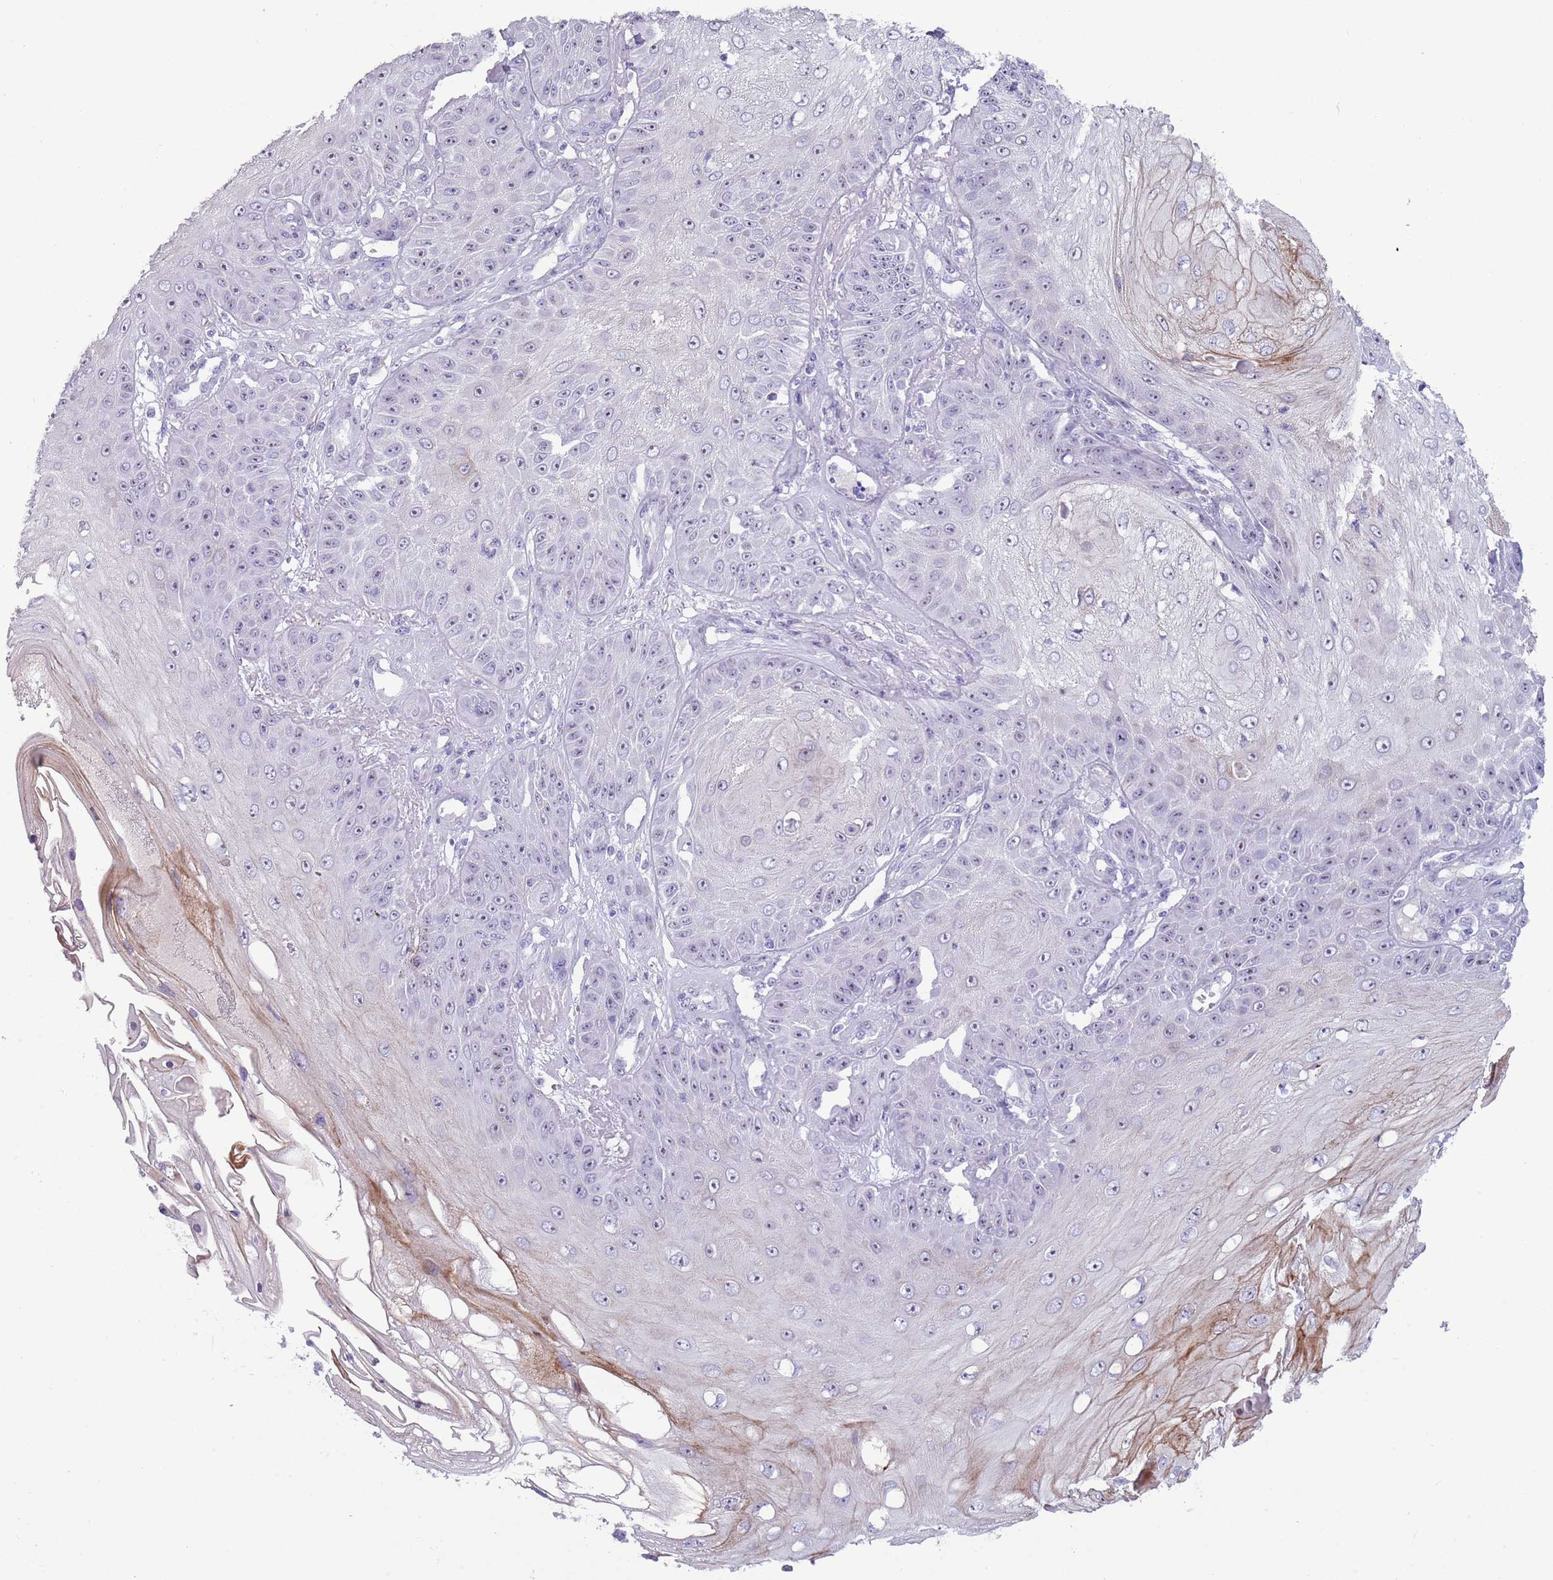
{"staining": {"intensity": "negative", "quantity": "none", "location": "none"}, "tissue": "skin cancer", "cell_type": "Tumor cells", "image_type": "cancer", "snomed": [{"axis": "morphology", "description": "Squamous cell carcinoma, NOS"}, {"axis": "topography", "description": "Skin"}], "caption": "Immunohistochemistry (IHC) of skin squamous cell carcinoma demonstrates no expression in tumor cells. (DAB (3,3'-diaminobenzidine) IHC visualized using brightfield microscopy, high magnification).", "gene": "NBPF6", "patient": {"sex": "male", "age": 70}}